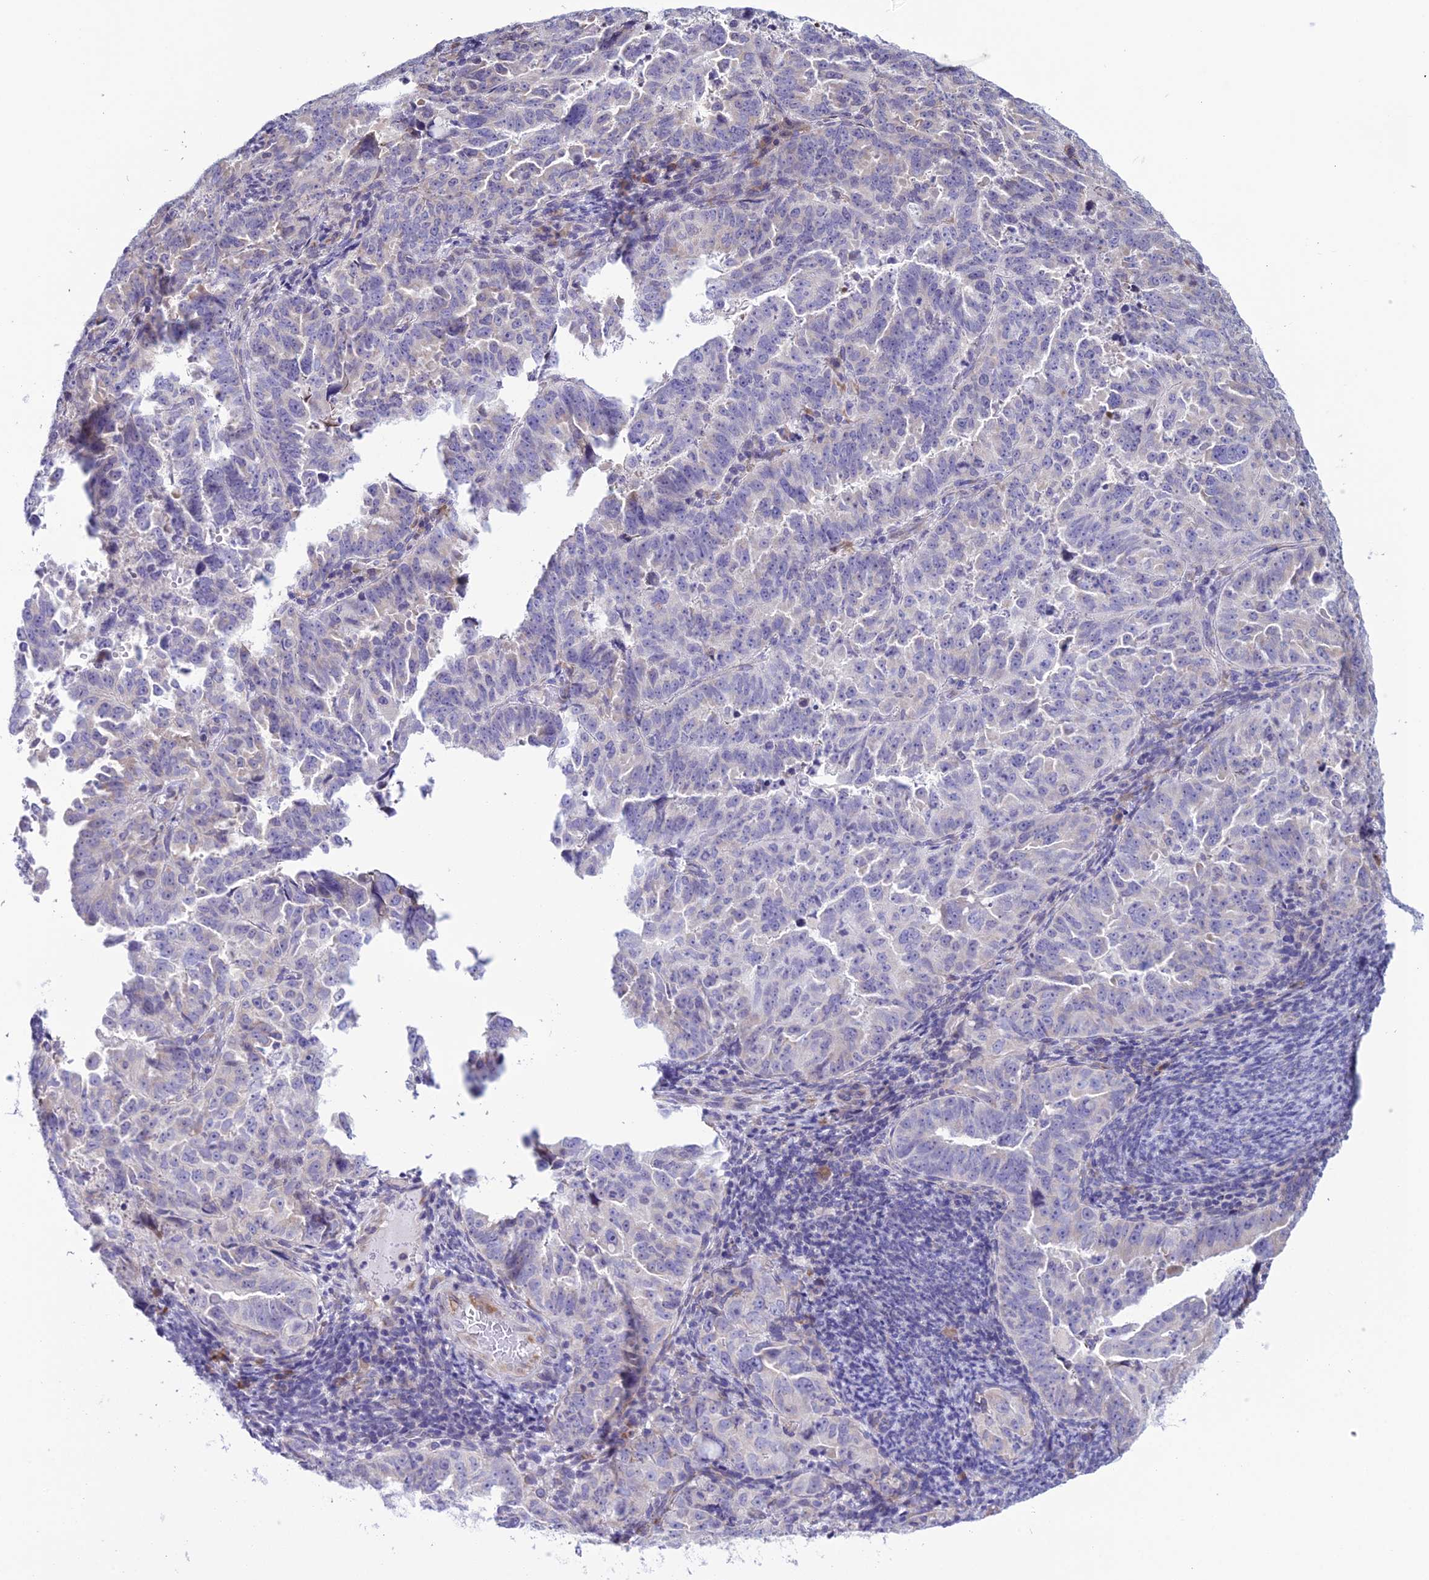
{"staining": {"intensity": "negative", "quantity": "none", "location": "none"}, "tissue": "endometrial cancer", "cell_type": "Tumor cells", "image_type": "cancer", "snomed": [{"axis": "morphology", "description": "Adenocarcinoma, NOS"}, {"axis": "topography", "description": "Endometrium"}], "caption": "The immunohistochemistry (IHC) photomicrograph has no significant expression in tumor cells of endometrial adenocarcinoma tissue. (DAB immunohistochemistry (IHC), high magnification).", "gene": "RPS26", "patient": {"sex": "female", "age": 65}}